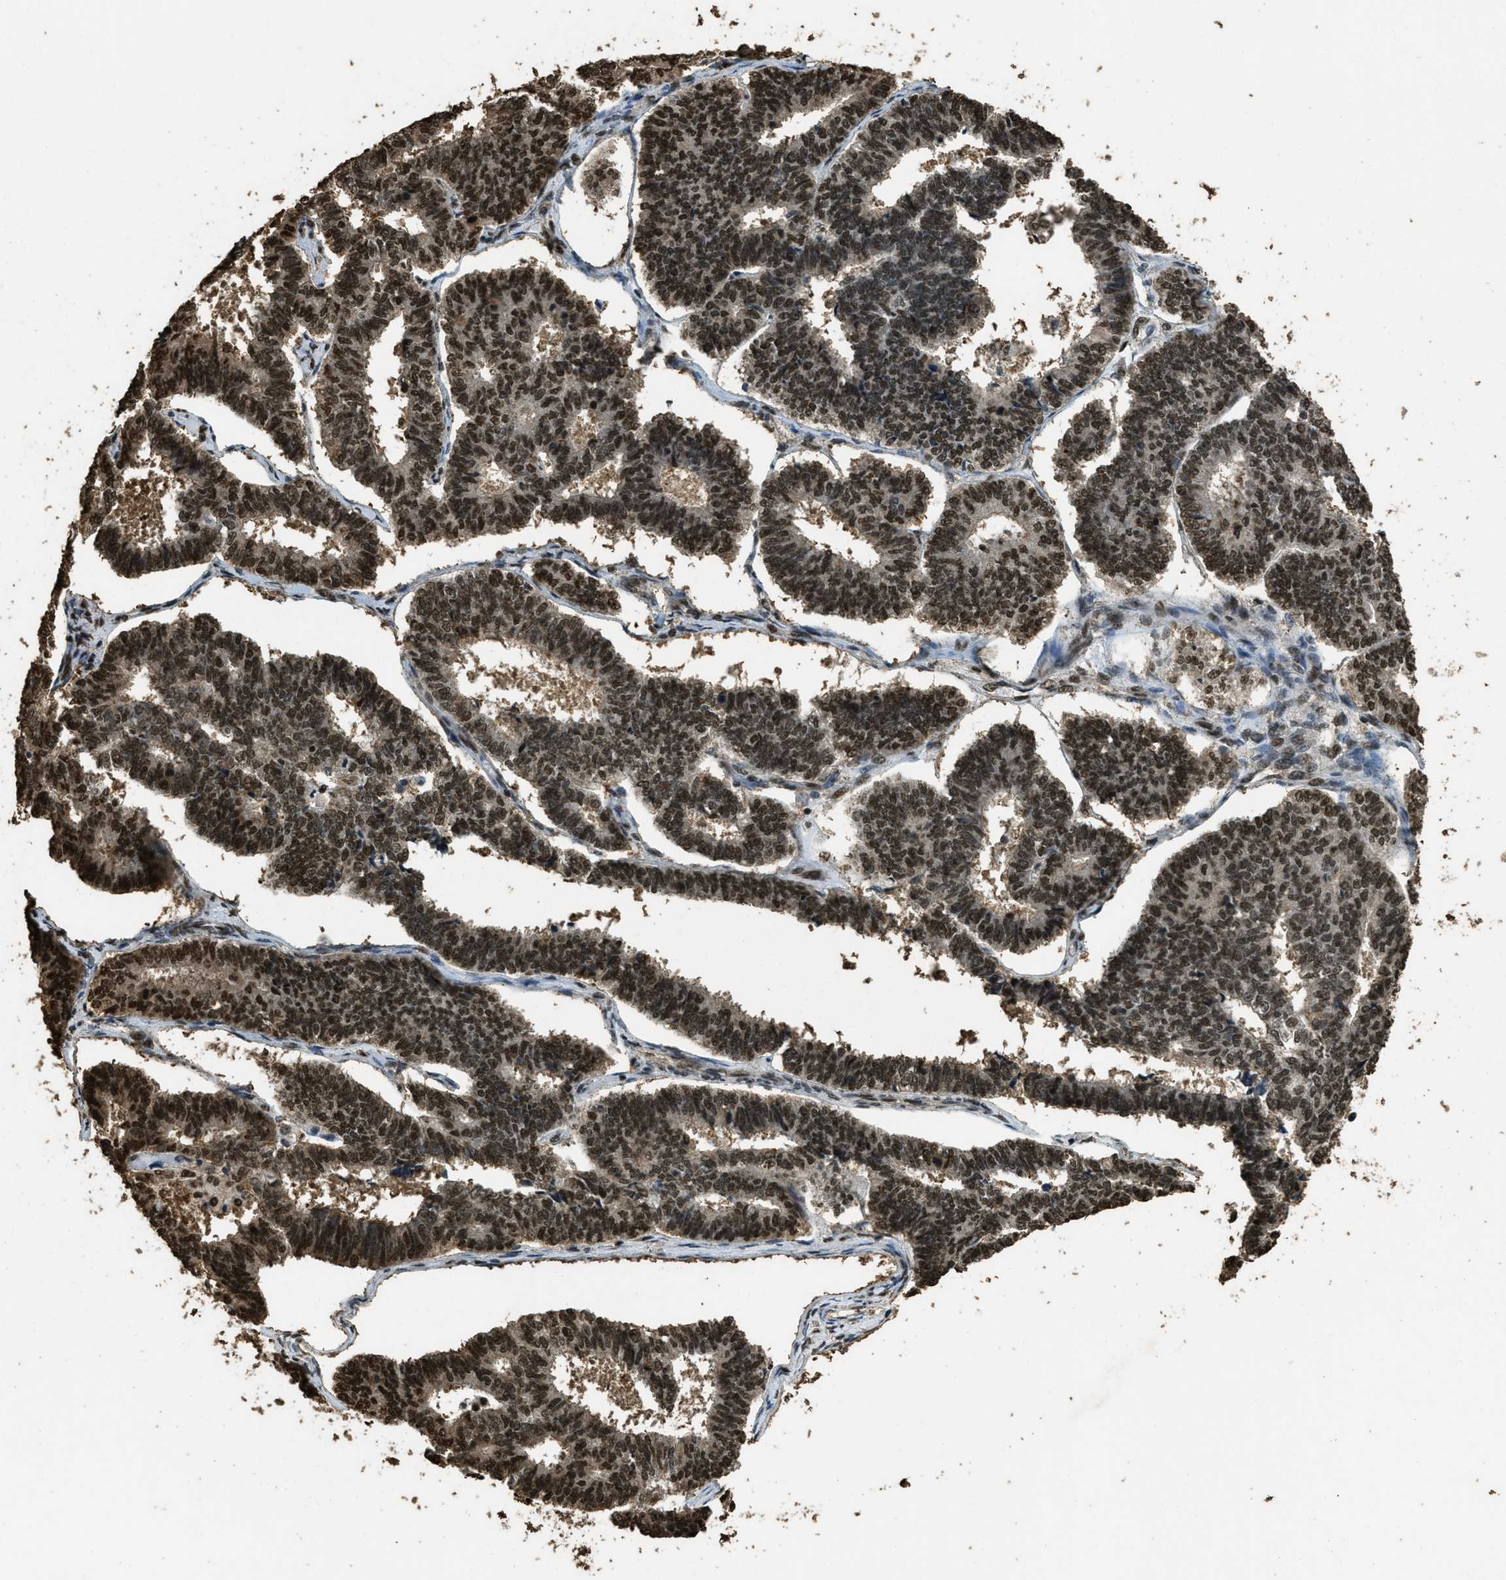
{"staining": {"intensity": "strong", "quantity": ">75%", "location": "nuclear"}, "tissue": "endometrial cancer", "cell_type": "Tumor cells", "image_type": "cancer", "snomed": [{"axis": "morphology", "description": "Adenocarcinoma, NOS"}, {"axis": "topography", "description": "Endometrium"}], "caption": "Endometrial adenocarcinoma stained with a protein marker demonstrates strong staining in tumor cells.", "gene": "MYB", "patient": {"sex": "female", "age": 70}}